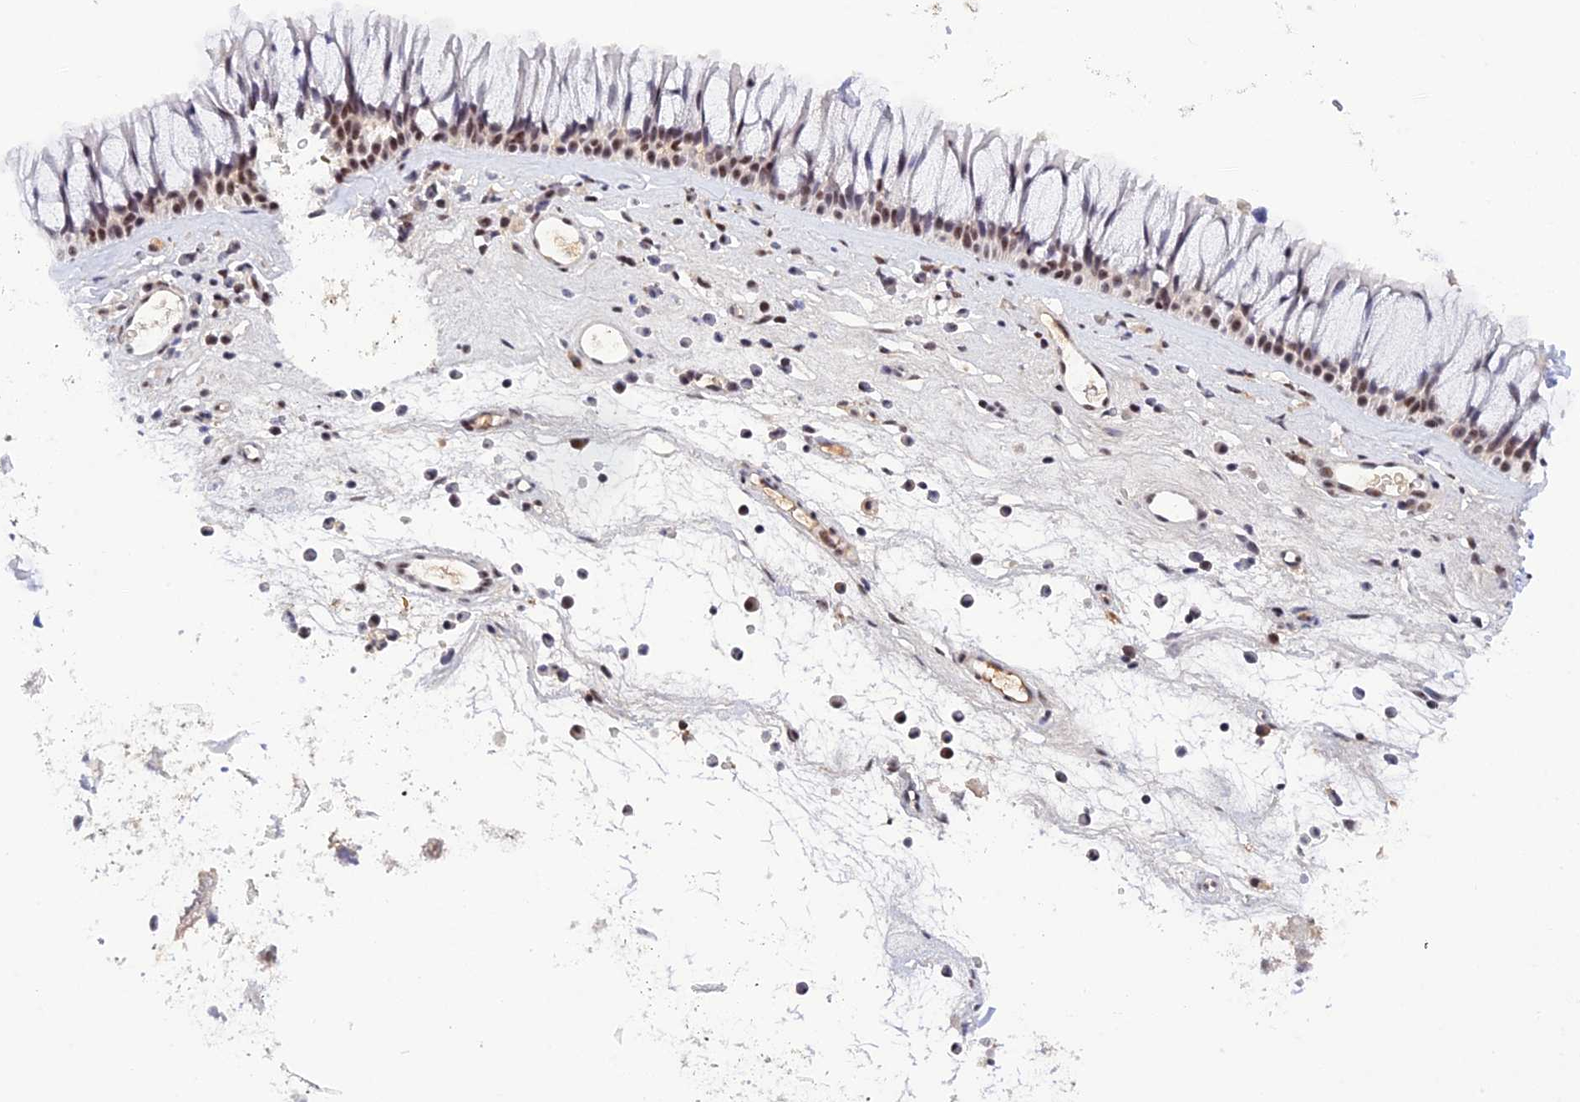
{"staining": {"intensity": "moderate", "quantity": "25%-75%", "location": "nuclear"}, "tissue": "nasopharynx", "cell_type": "Respiratory epithelial cells", "image_type": "normal", "snomed": [{"axis": "morphology", "description": "Normal tissue, NOS"}, {"axis": "morphology", "description": "Inflammation, NOS"}, {"axis": "morphology", "description": "Malignant melanoma, Metastatic site"}, {"axis": "topography", "description": "Nasopharynx"}], "caption": "Normal nasopharynx shows moderate nuclear expression in about 25%-75% of respiratory epithelial cells, visualized by immunohistochemistry.", "gene": "THAP11", "patient": {"sex": "male", "age": 70}}